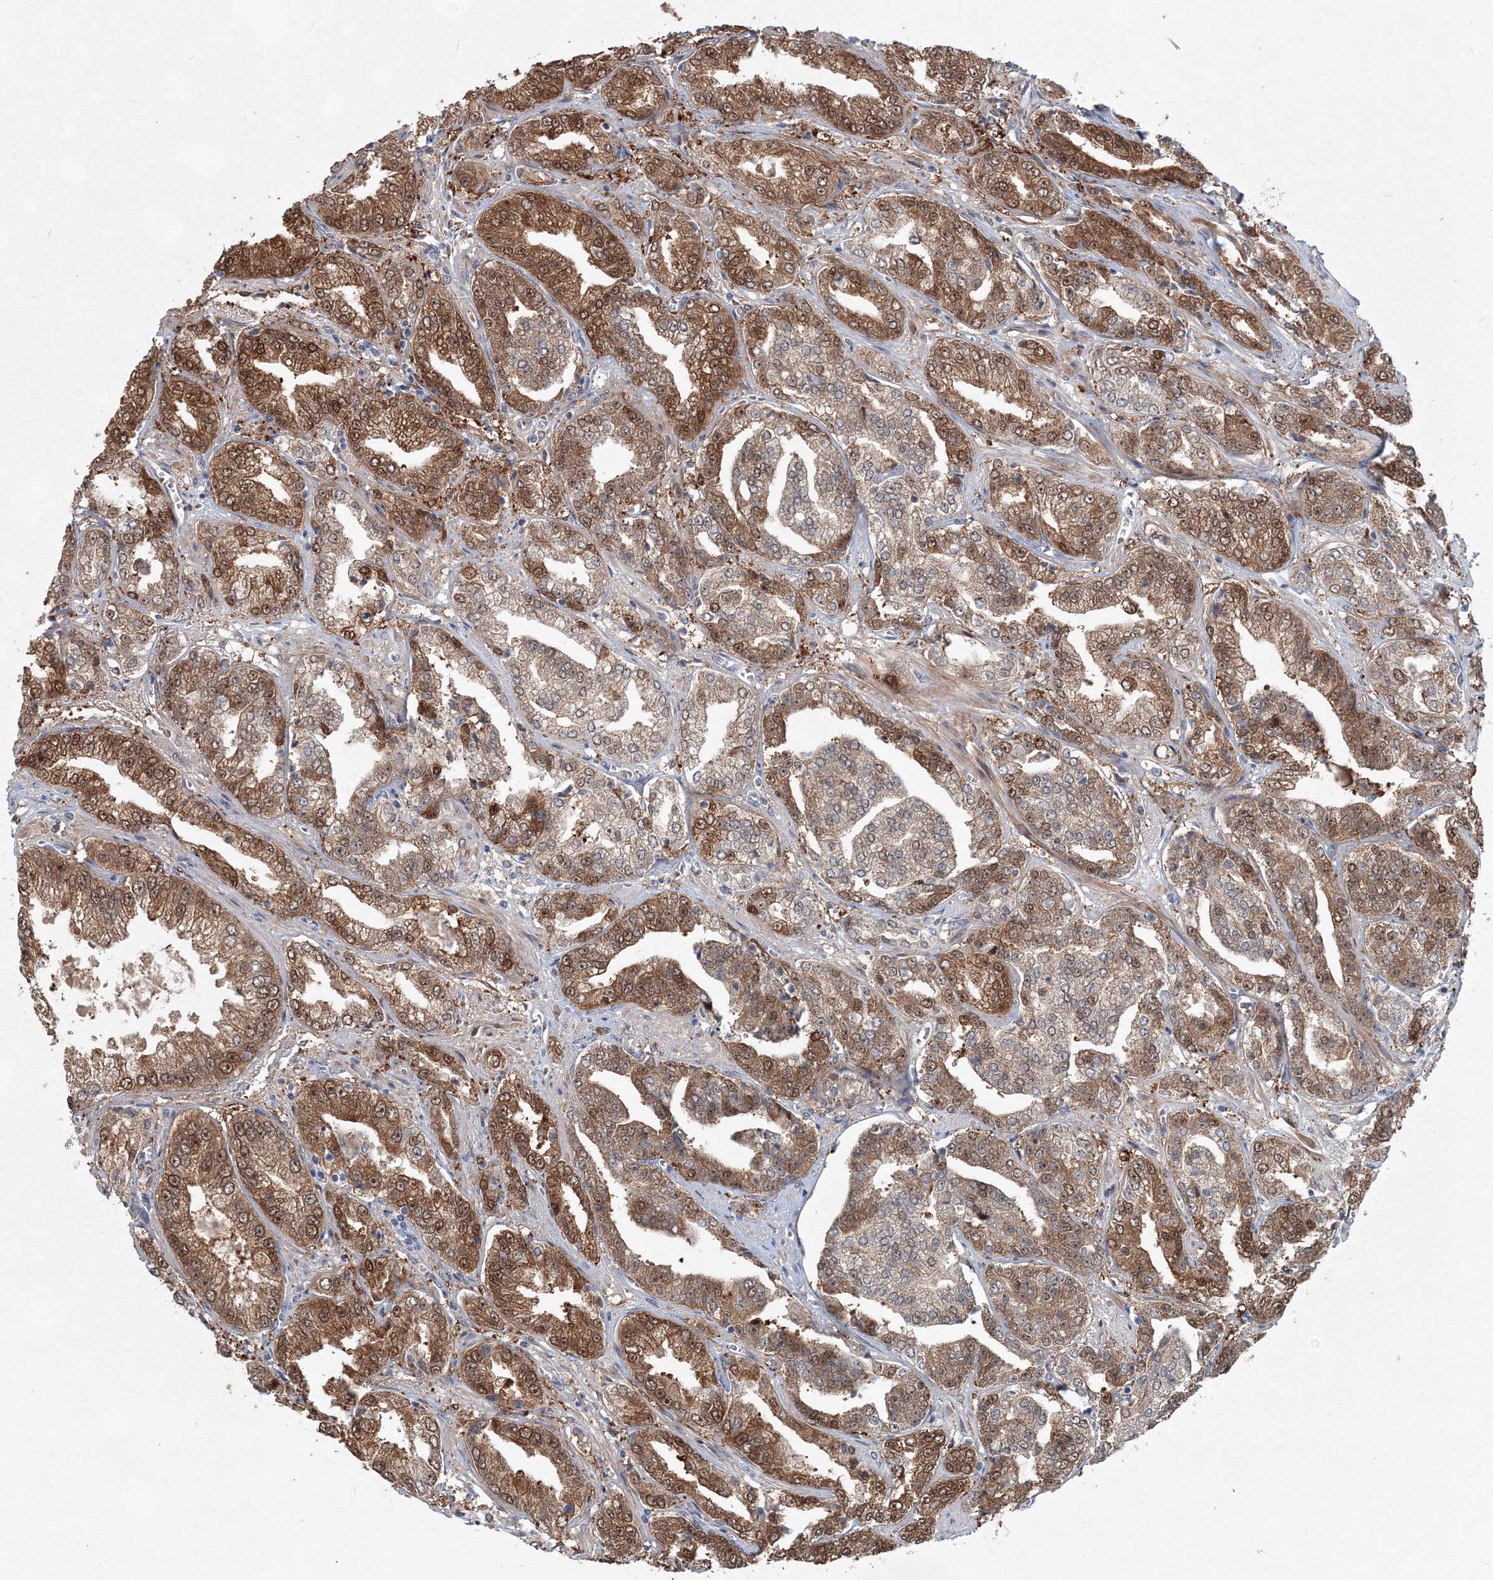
{"staining": {"intensity": "moderate", "quantity": ">75%", "location": "cytoplasmic/membranous,nuclear"}, "tissue": "prostate cancer", "cell_type": "Tumor cells", "image_type": "cancer", "snomed": [{"axis": "morphology", "description": "Adenocarcinoma, High grade"}, {"axis": "topography", "description": "Prostate"}], "caption": "A photomicrograph of prostate adenocarcinoma (high-grade) stained for a protein reveals moderate cytoplasmic/membranous and nuclear brown staining in tumor cells. (DAB IHC, brown staining for protein, blue staining for nuclei).", "gene": "MKRN2", "patient": {"sex": "male", "age": 71}}